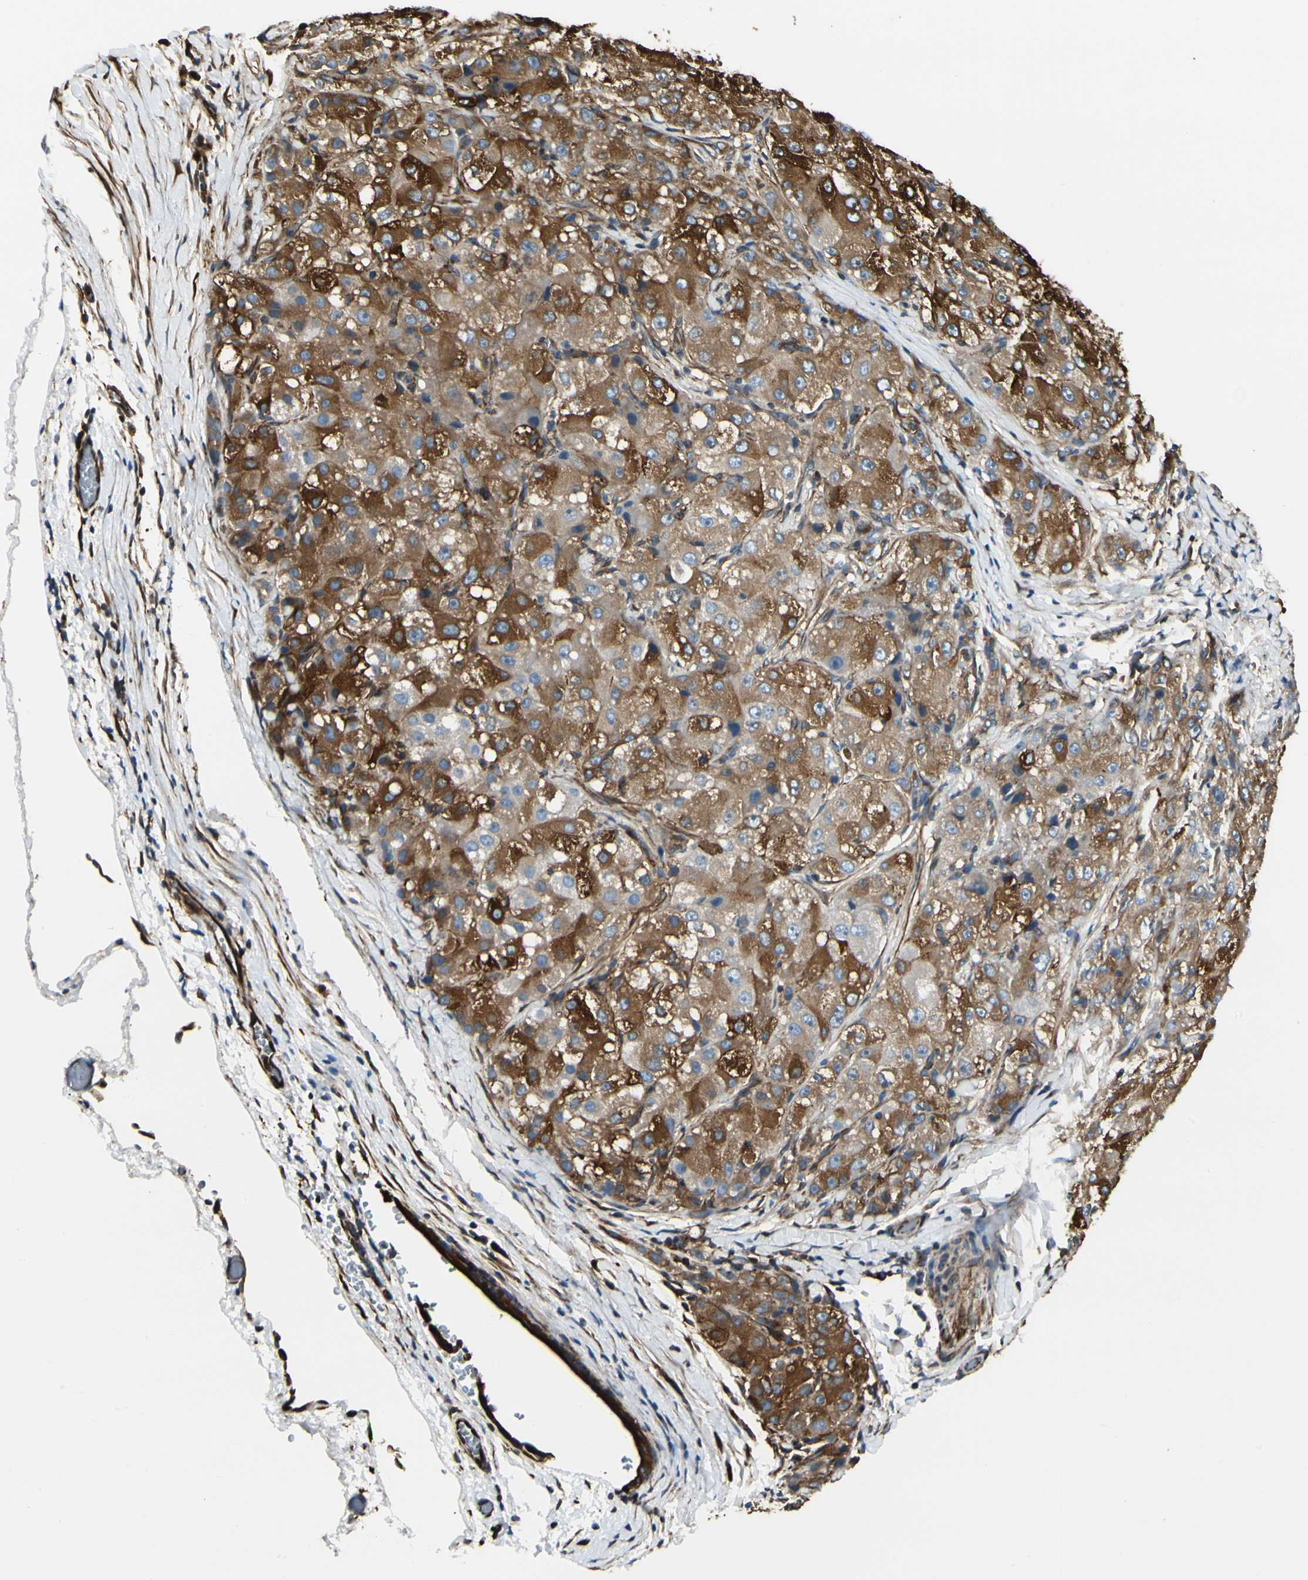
{"staining": {"intensity": "strong", "quantity": "25%-75%", "location": "cytoplasmic/membranous"}, "tissue": "liver cancer", "cell_type": "Tumor cells", "image_type": "cancer", "snomed": [{"axis": "morphology", "description": "Carcinoma, Hepatocellular, NOS"}, {"axis": "topography", "description": "Liver"}], "caption": "IHC histopathology image of liver cancer stained for a protein (brown), which demonstrates high levels of strong cytoplasmic/membranous staining in approximately 25%-75% of tumor cells.", "gene": "FTH1", "patient": {"sex": "male", "age": 80}}